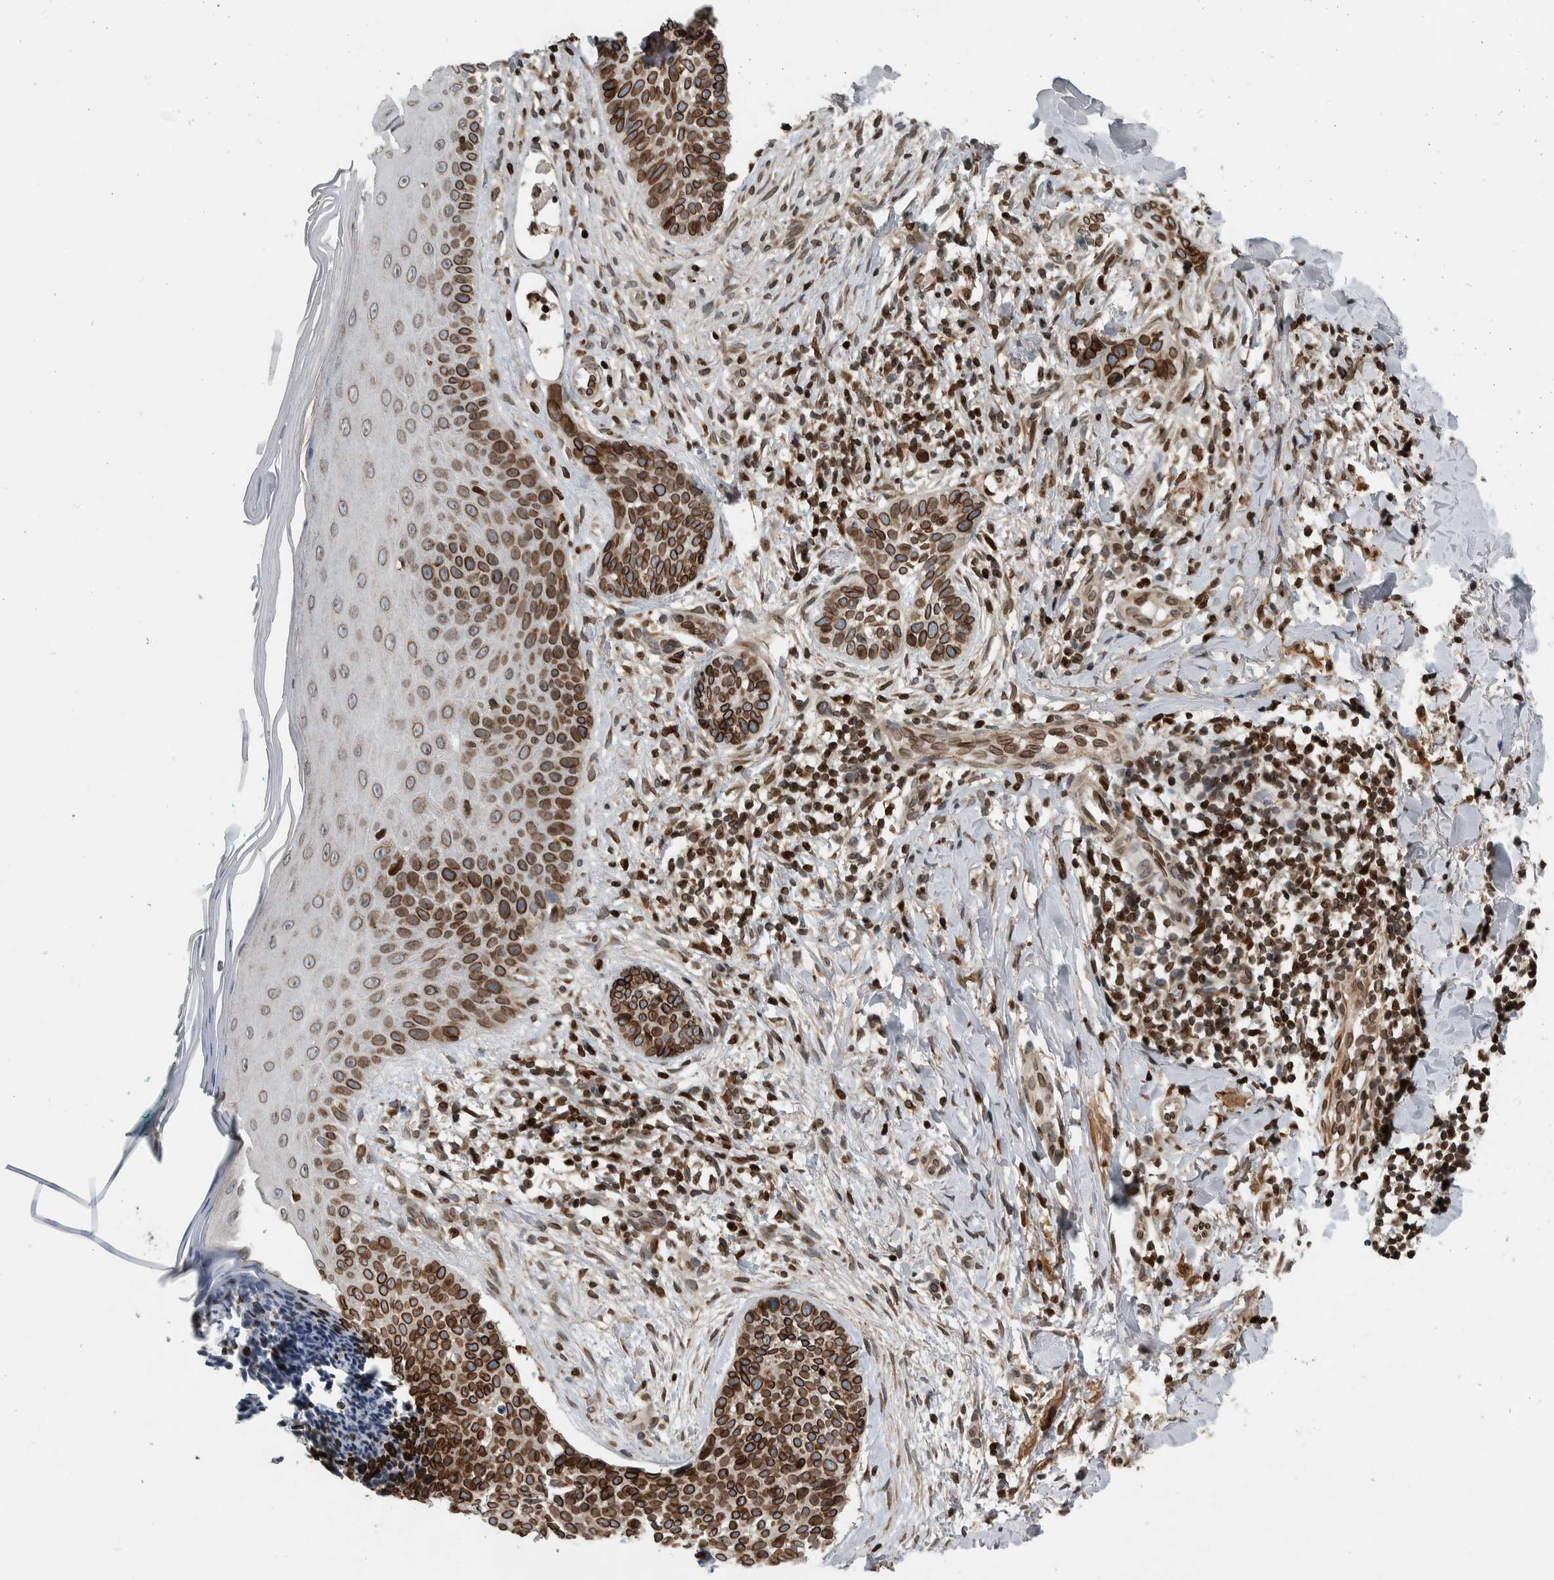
{"staining": {"intensity": "moderate", "quantity": ">75%", "location": "cytoplasmic/membranous,nuclear"}, "tissue": "skin cancer", "cell_type": "Tumor cells", "image_type": "cancer", "snomed": [{"axis": "morphology", "description": "Normal tissue, NOS"}, {"axis": "morphology", "description": "Basal cell carcinoma"}, {"axis": "topography", "description": "Skin"}], "caption": "This histopathology image reveals immunohistochemistry staining of basal cell carcinoma (skin), with medium moderate cytoplasmic/membranous and nuclear positivity in about >75% of tumor cells.", "gene": "FAM135B", "patient": {"sex": "male", "age": 67}}